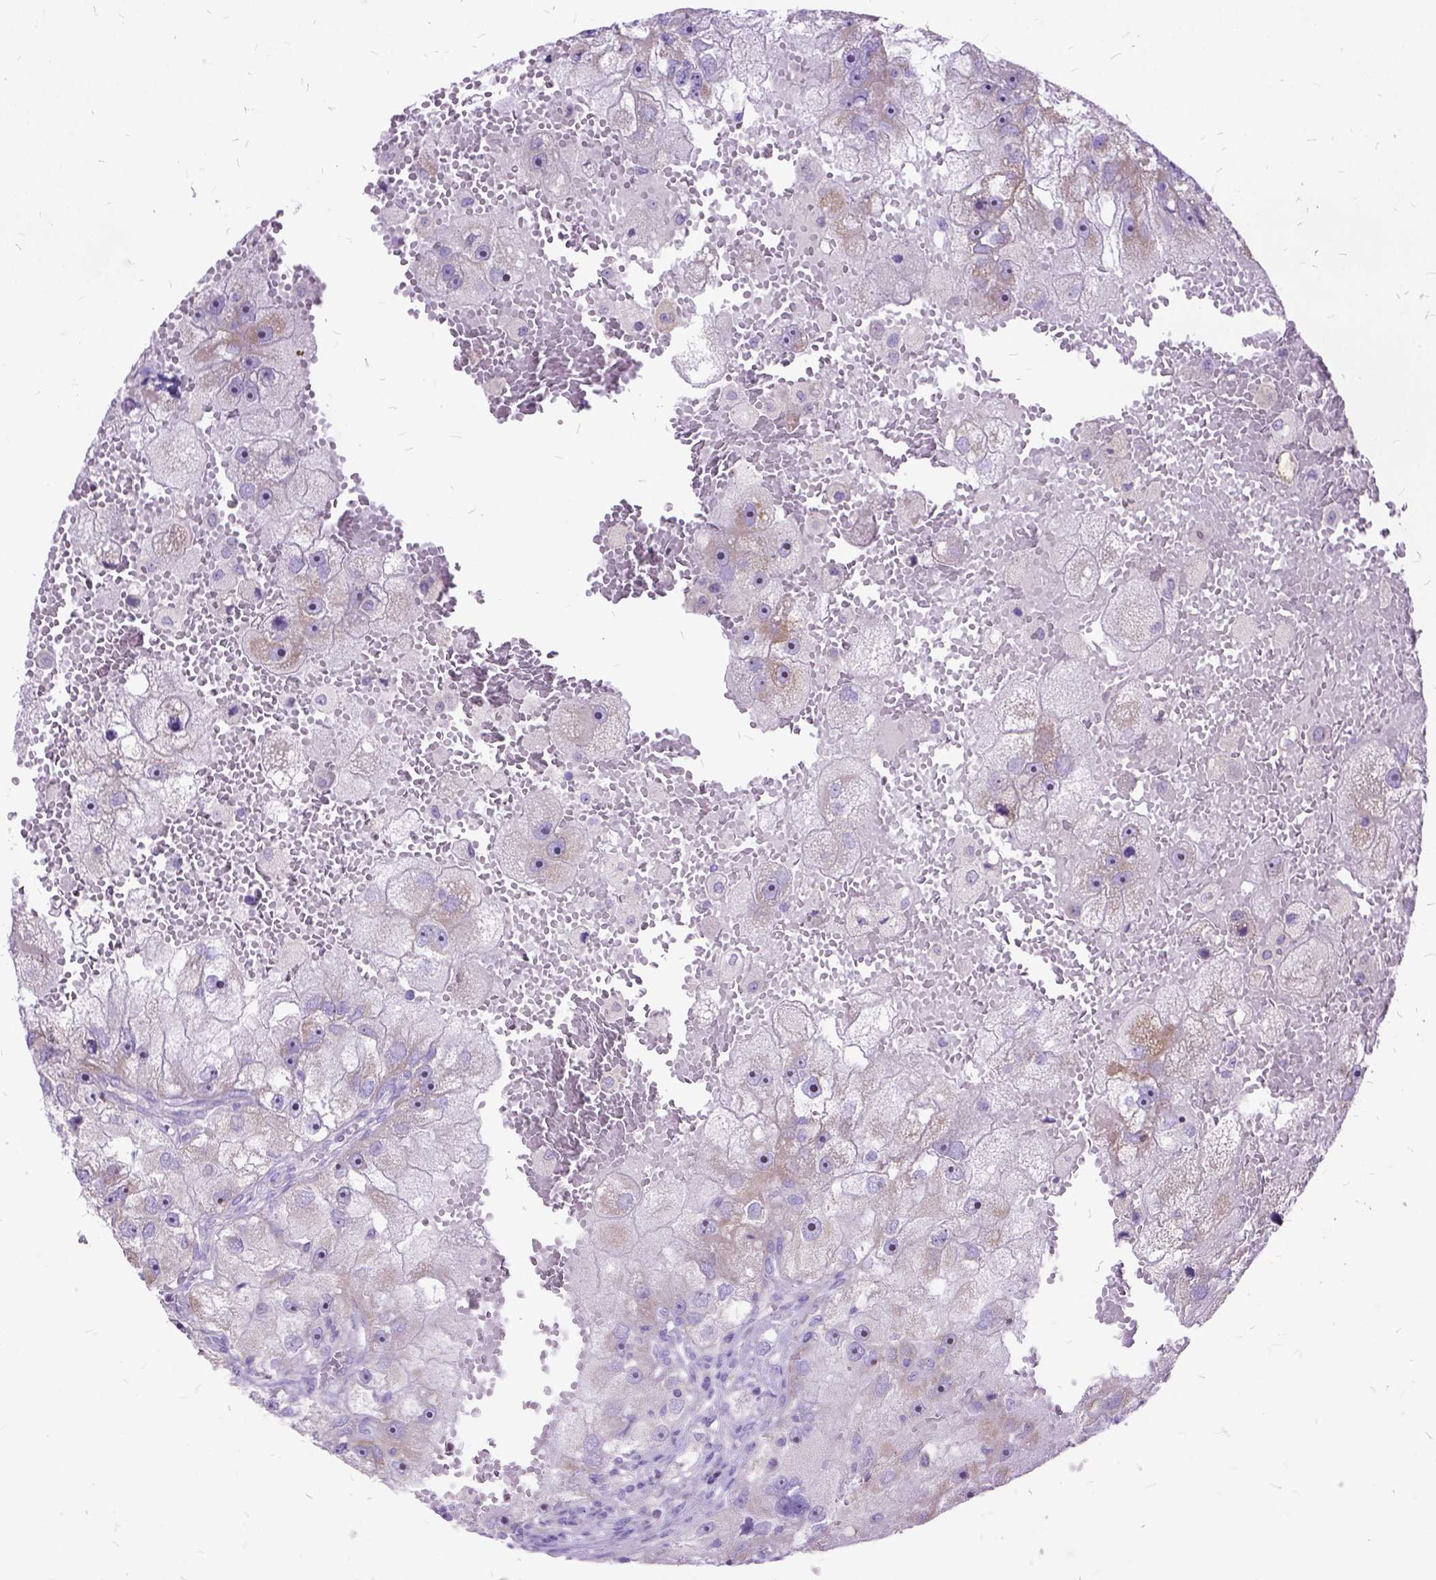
{"staining": {"intensity": "negative", "quantity": "none", "location": "none"}, "tissue": "renal cancer", "cell_type": "Tumor cells", "image_type": "cancer", "snomed": [{"axis": "morphology", "description": "Adenocarcinoma, NOS"}, {"axis": "topography", "description": "Kidney"}], "caption": "IHC image of renal adenocarcinoma stained for a protein (brown), which demonstrates no expression in tumor cells. (DAB (3,3'-diaminobenzidine) IHC visualized using brightfield microscopy, high magnification).", "gene": "CTAG2", "patient": {"sex": "male", "age": 63}}